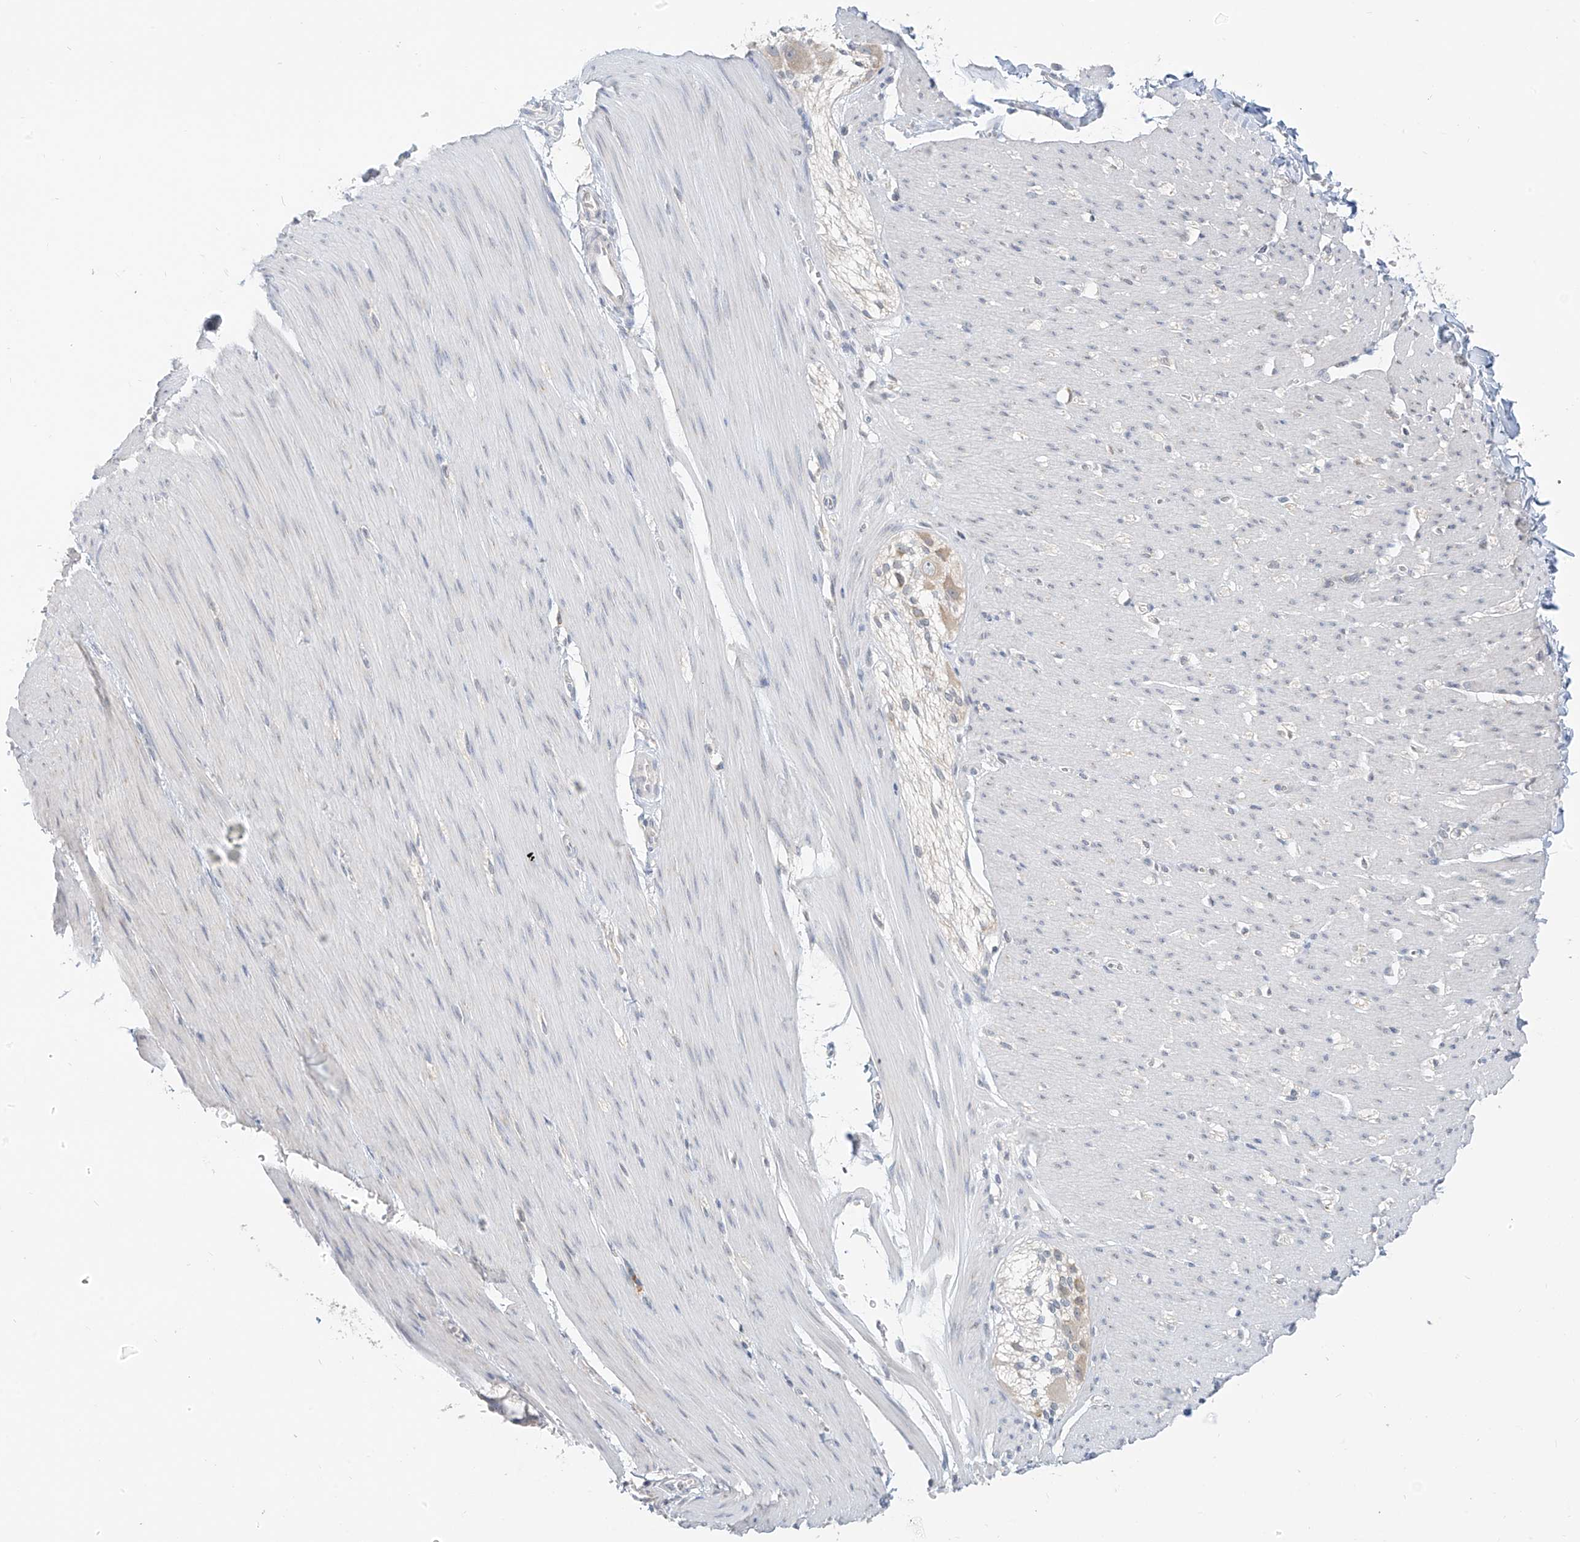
{"staining": {"intensity": "negative", "quantity": "none", "location": "none"}, "tissue": "smooth muscle", "cell_type": "Smooth muscle cells", "image_type": "normal", "snomed": [{"axis": "morphology", "description": "Normal tissue, NOS"}, {"axis": "morphology", "description": "Adenocarcinoma, NOS"}, {"axis": "topography", "description": "Colon"}, {"axis": "topography", "description": "Peripheral nerve tissue"}], "caption": "The IHC histopathology image has no significant positivity in smooth muscle cells of smooth muscle.", "gene": "C2orf42", "patient": {"sex": "male", "age": 14}}